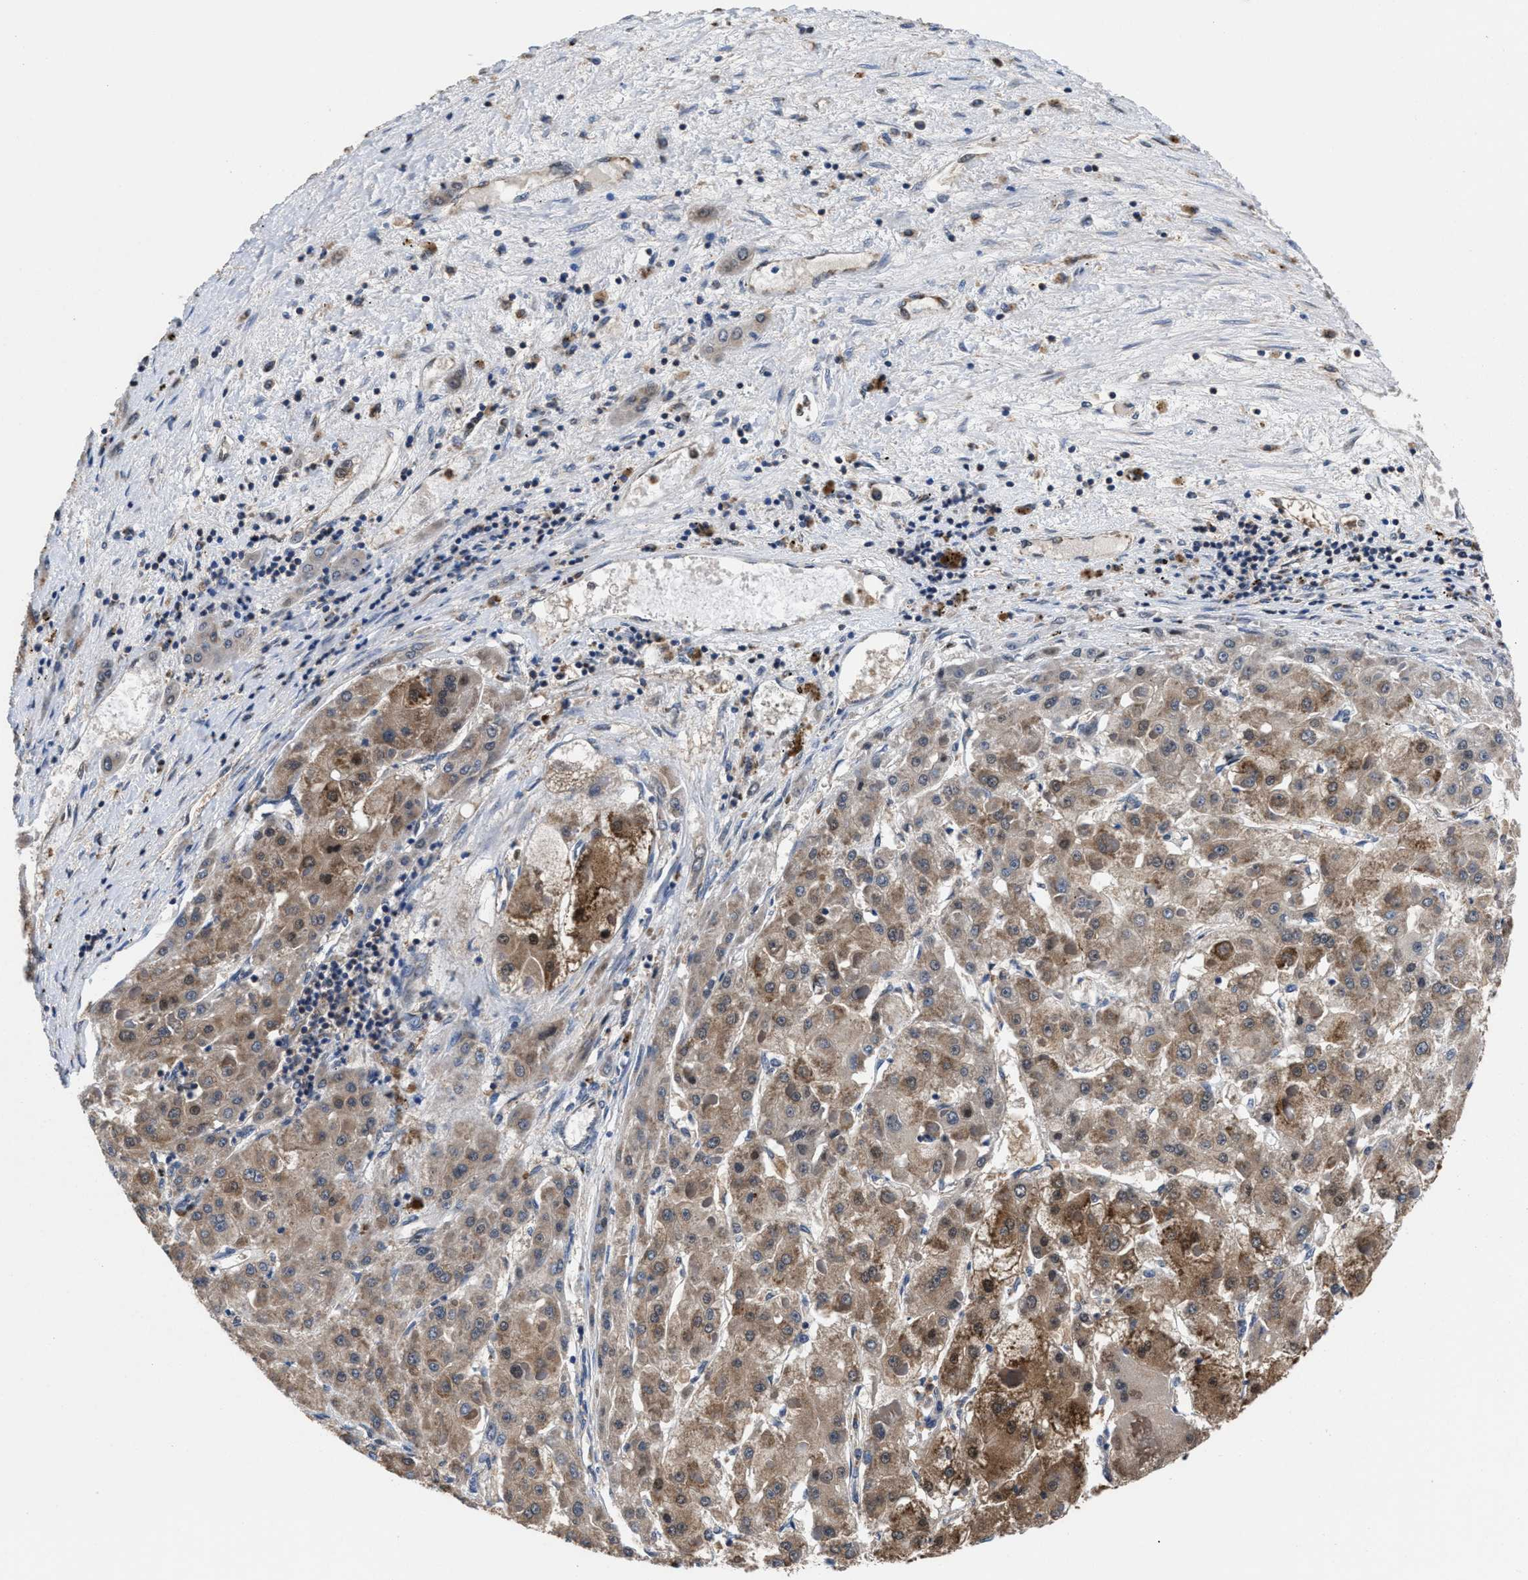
{"staining": {"intensity": "moderate", "quantity": ">75%", "location": "cytoplasmic/membranous"}, "tissue": "liver cancer", "cell_type": "Tumor cells", "image_type": "cancer", "snomed": [{"axis": "morphology", "description": "Carcinoma, Hepatocellular, NOS"}, {"axis": "topography", "description": "Liver"}], "caption": "The immunohistochemical stain highlights moderate cytoplasmic/membranous positivity in tumor cells of liver cancer (hepatocellular carcinoma) tissue.", "gene": "ACLY", "patient": {"sex": "female", "age": 73}}